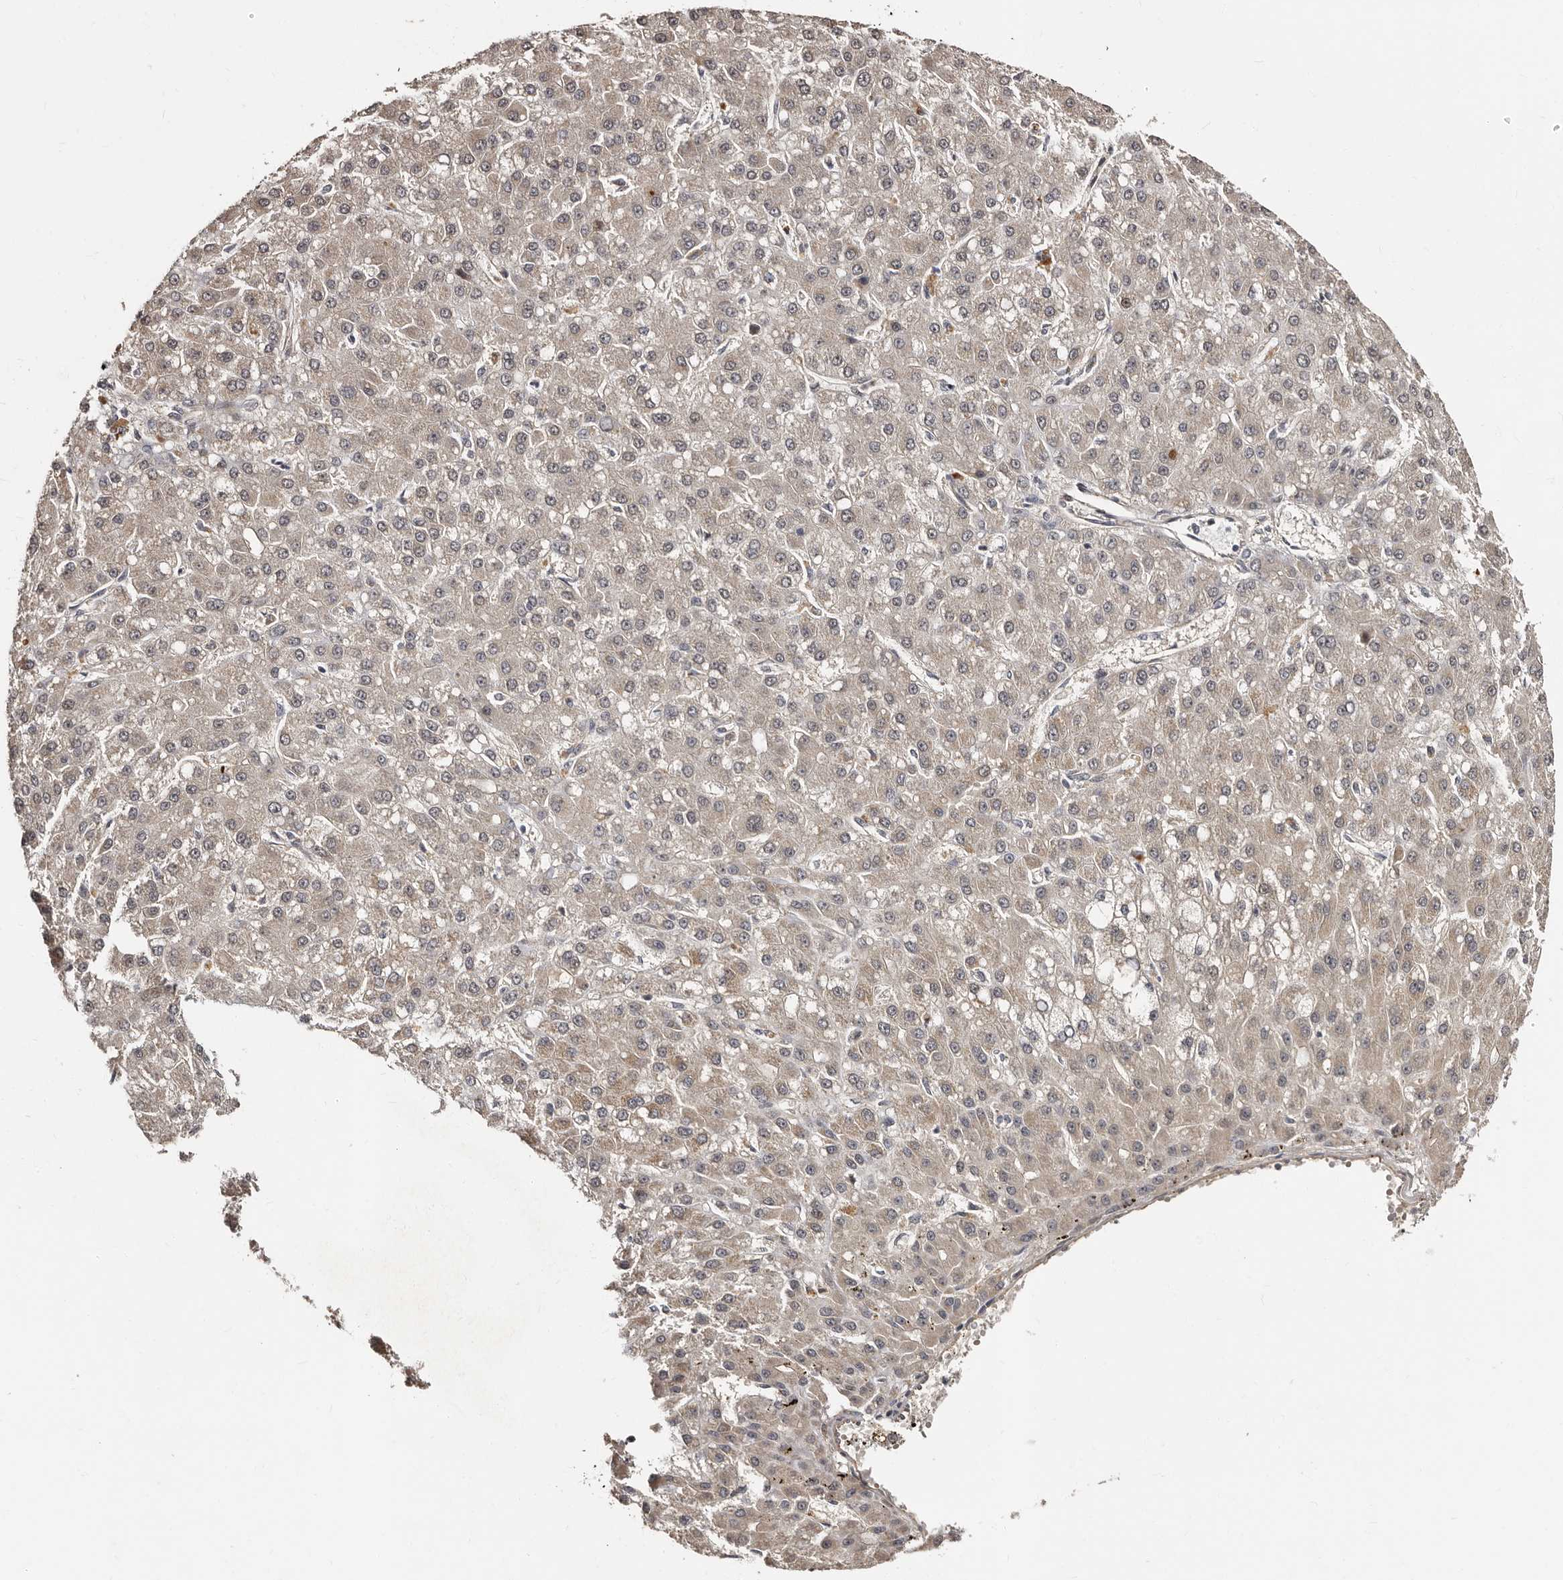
{"staining": {"intensity": "weak", "quantity": "25%-75%", "location": "cytoplasmic/membranous"}, "tissue": "liver cancer", "cell_type": "Tumor cells", "image_type": "cancer", "snomed": [{"axis": "morphology", "description": "Carcinoma, Hepatocellular, NOS"}, {"axis": "topography", "description": "Liver"}], "caption": "Human liver cancer (hepatocellular carcinoma) stained with a protein marker exhibits weak staining in tumor cells.", "gene": "TBC1D22B", "patient": {"sex": "male", "age": 67}}